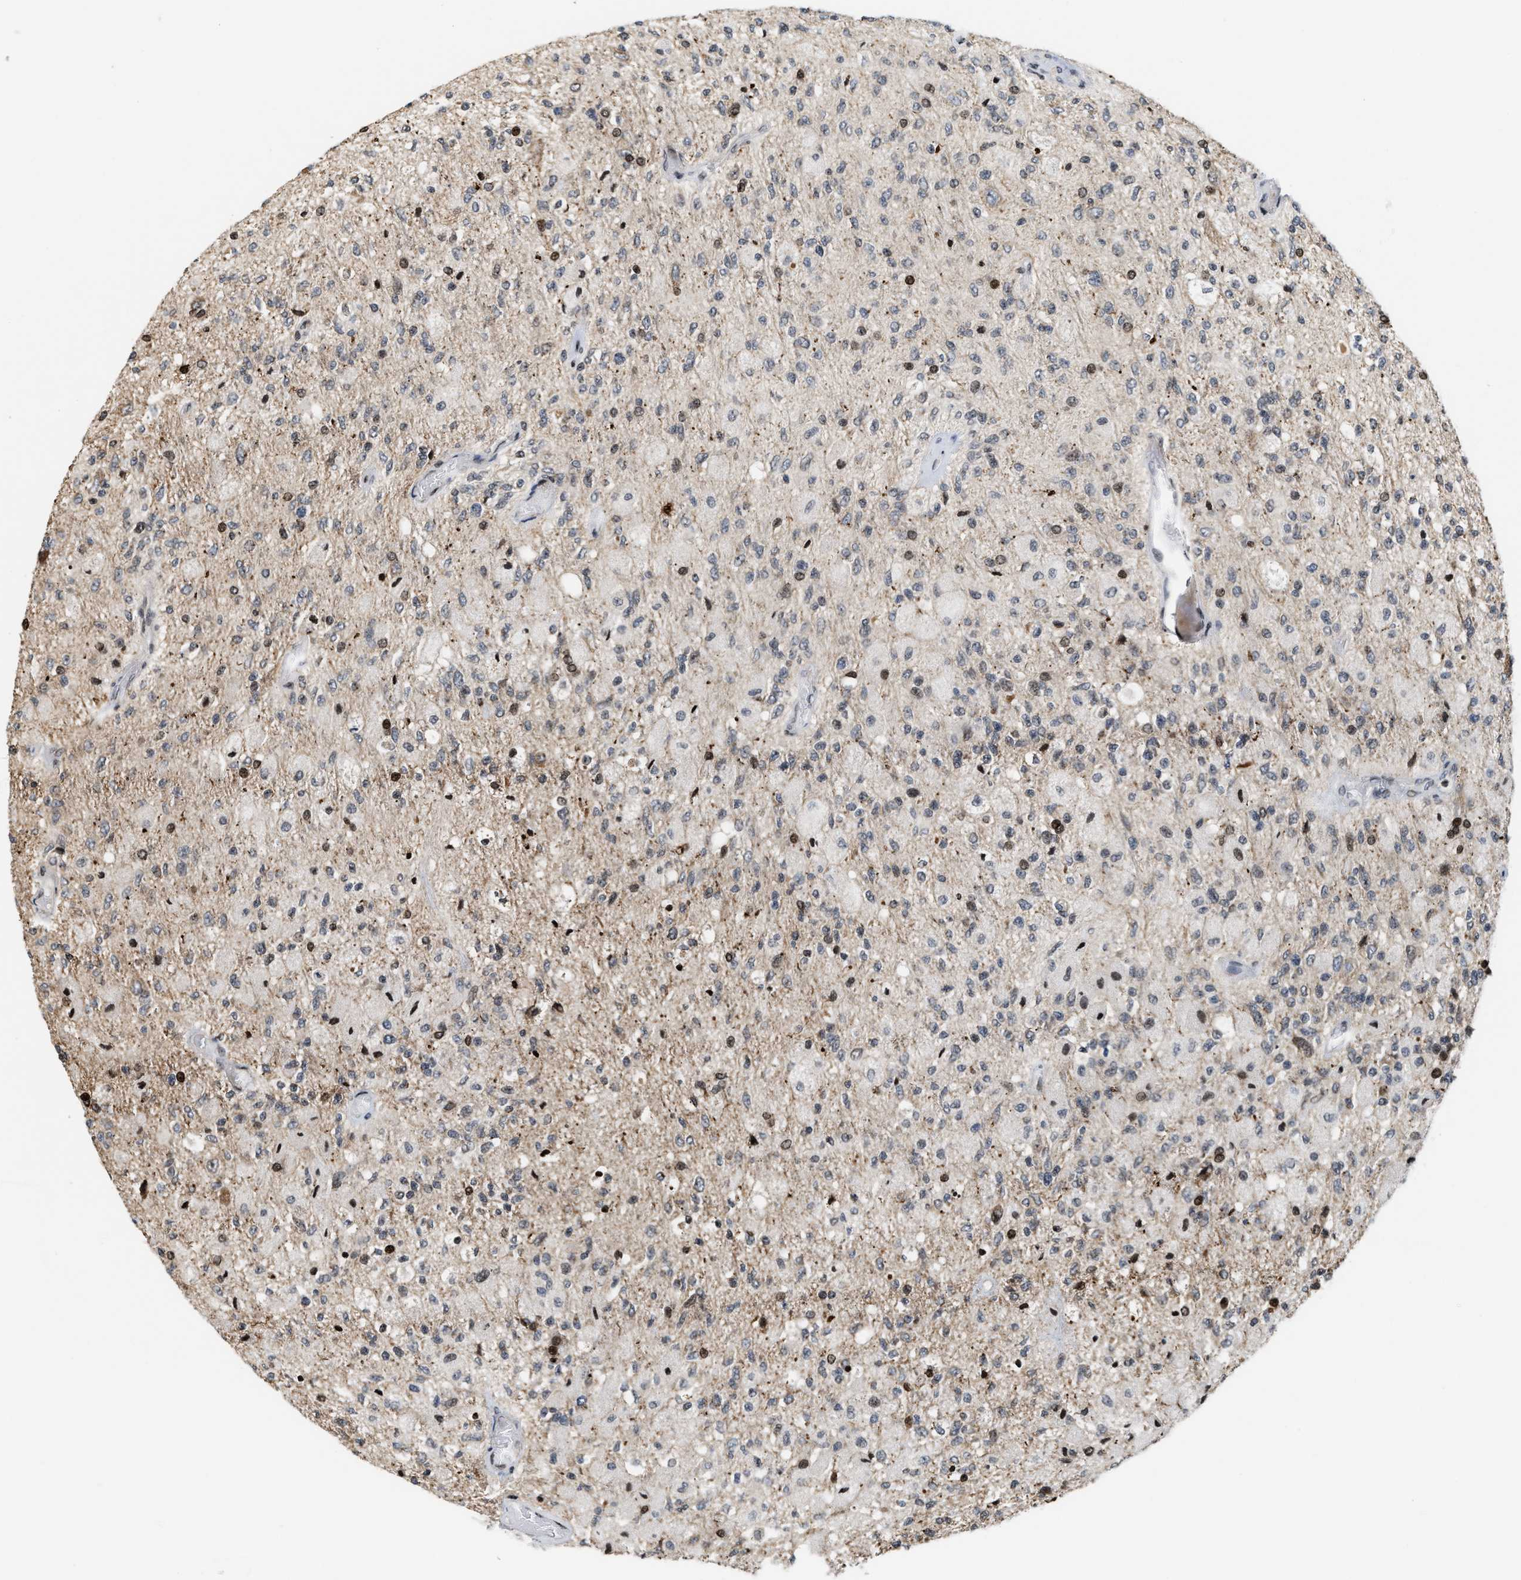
{"staining": {"intensity": "strong", "quantity": "<25%", "location": "nuclear"}, "tissue": "glioma", "cell_type": "Tumor cells", "image_type": "cancer", "snomed": [{"axis": "morphology", "description": "Normal tissue, NOS"}, {"axis": "morphology", "description": "Glioma, malignant, High grade"}, {"axis": "topography", "description": "Cerebral cortex"}], "caption": "DAB (3,3'-diaminobenzidine) immunohistochemical staining of high-grade glioma (malignant) demonstrates strong nuclear protein positivity in approximately <25% of tumor cells.", "gene": "PDZD2", "patient": {"sex": "male", "age": 77}}